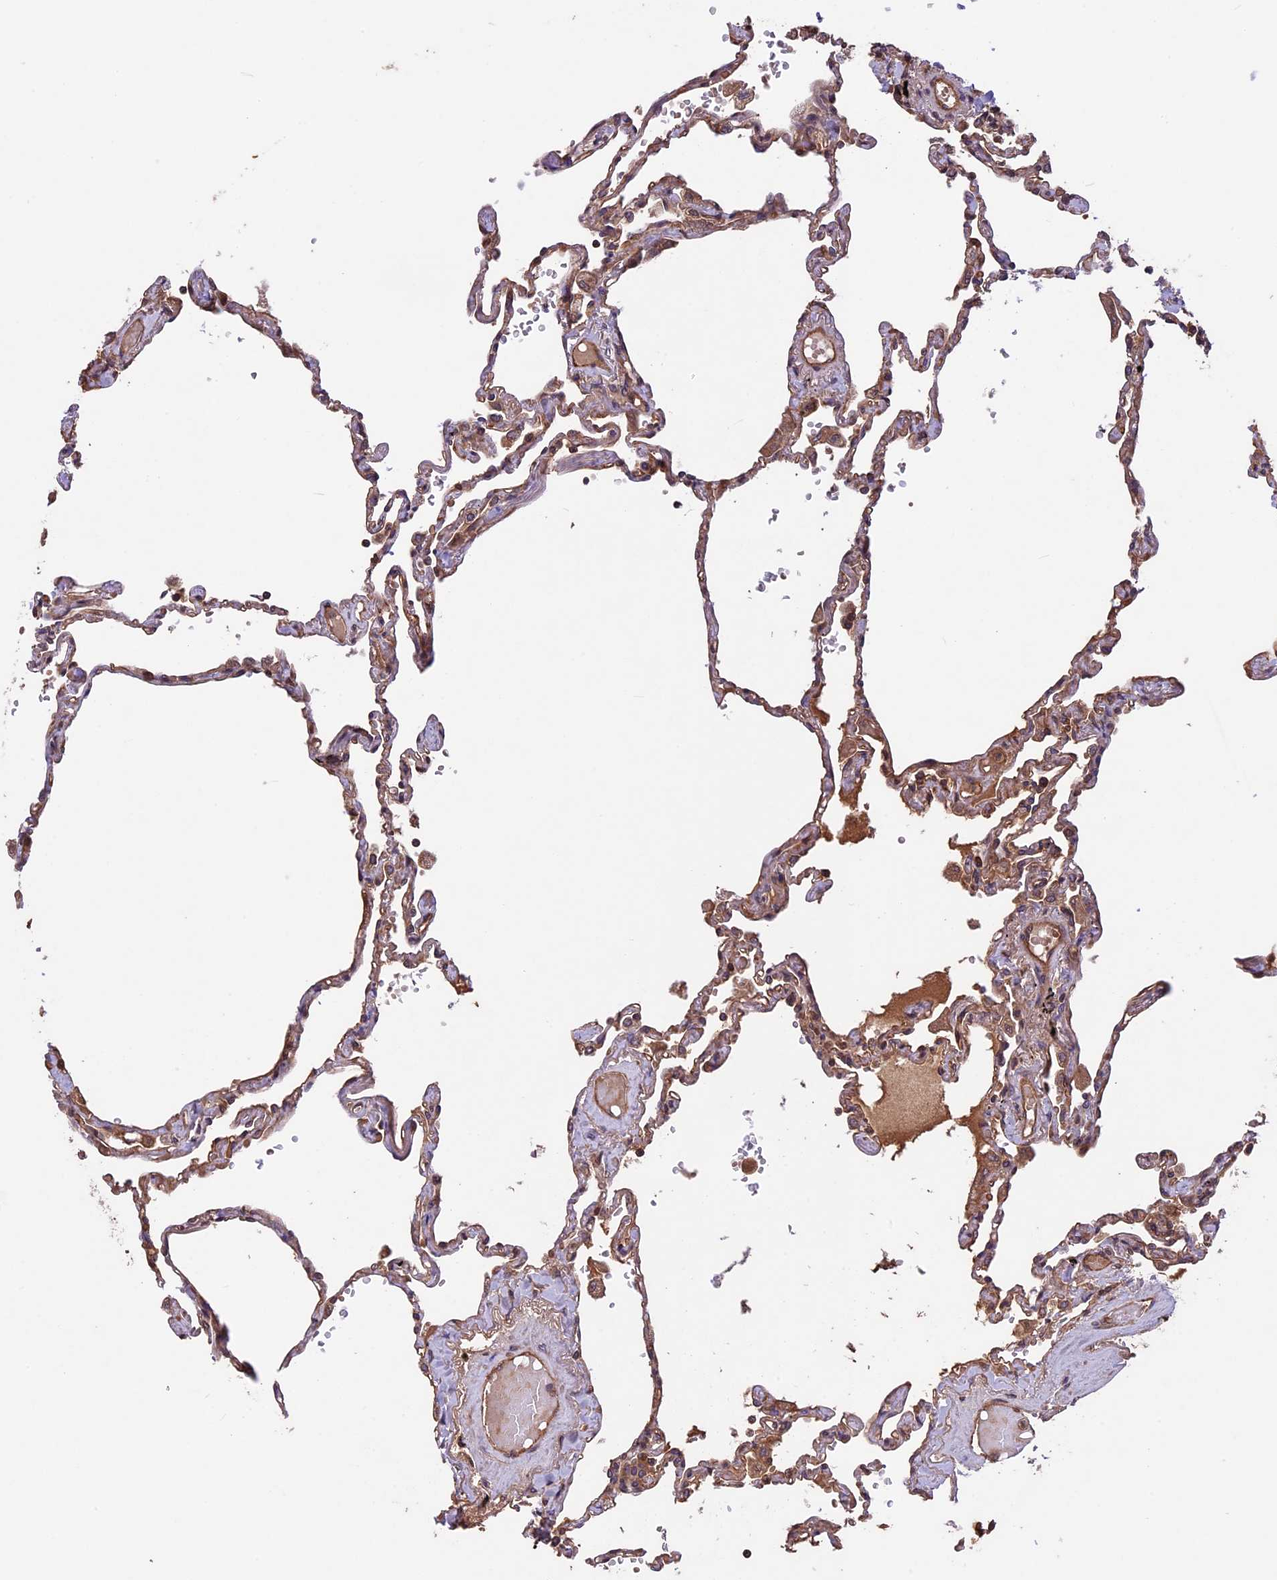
{"staining": {"intensity": "moderate", "quantity": ">75%", "location": "cytoplasmic/membranous"}, "tissue": "lung", "cell_type": "Alveolar cells", "image_type": "normal", "snomed": [{"axis": "morphology", "description": "Normal tissue, NOS"}, {"axis": "topography", "description": "Lung"}], "caption": "Protein analysis of benign lung reveals moderate cytoplasmic/membranous positivity in about >75% of alveolar cells. (IHC, brightfield microscopy, high magnification).", "gene": "CCDC125", "patient": {"sex": "female", "age": 67}}